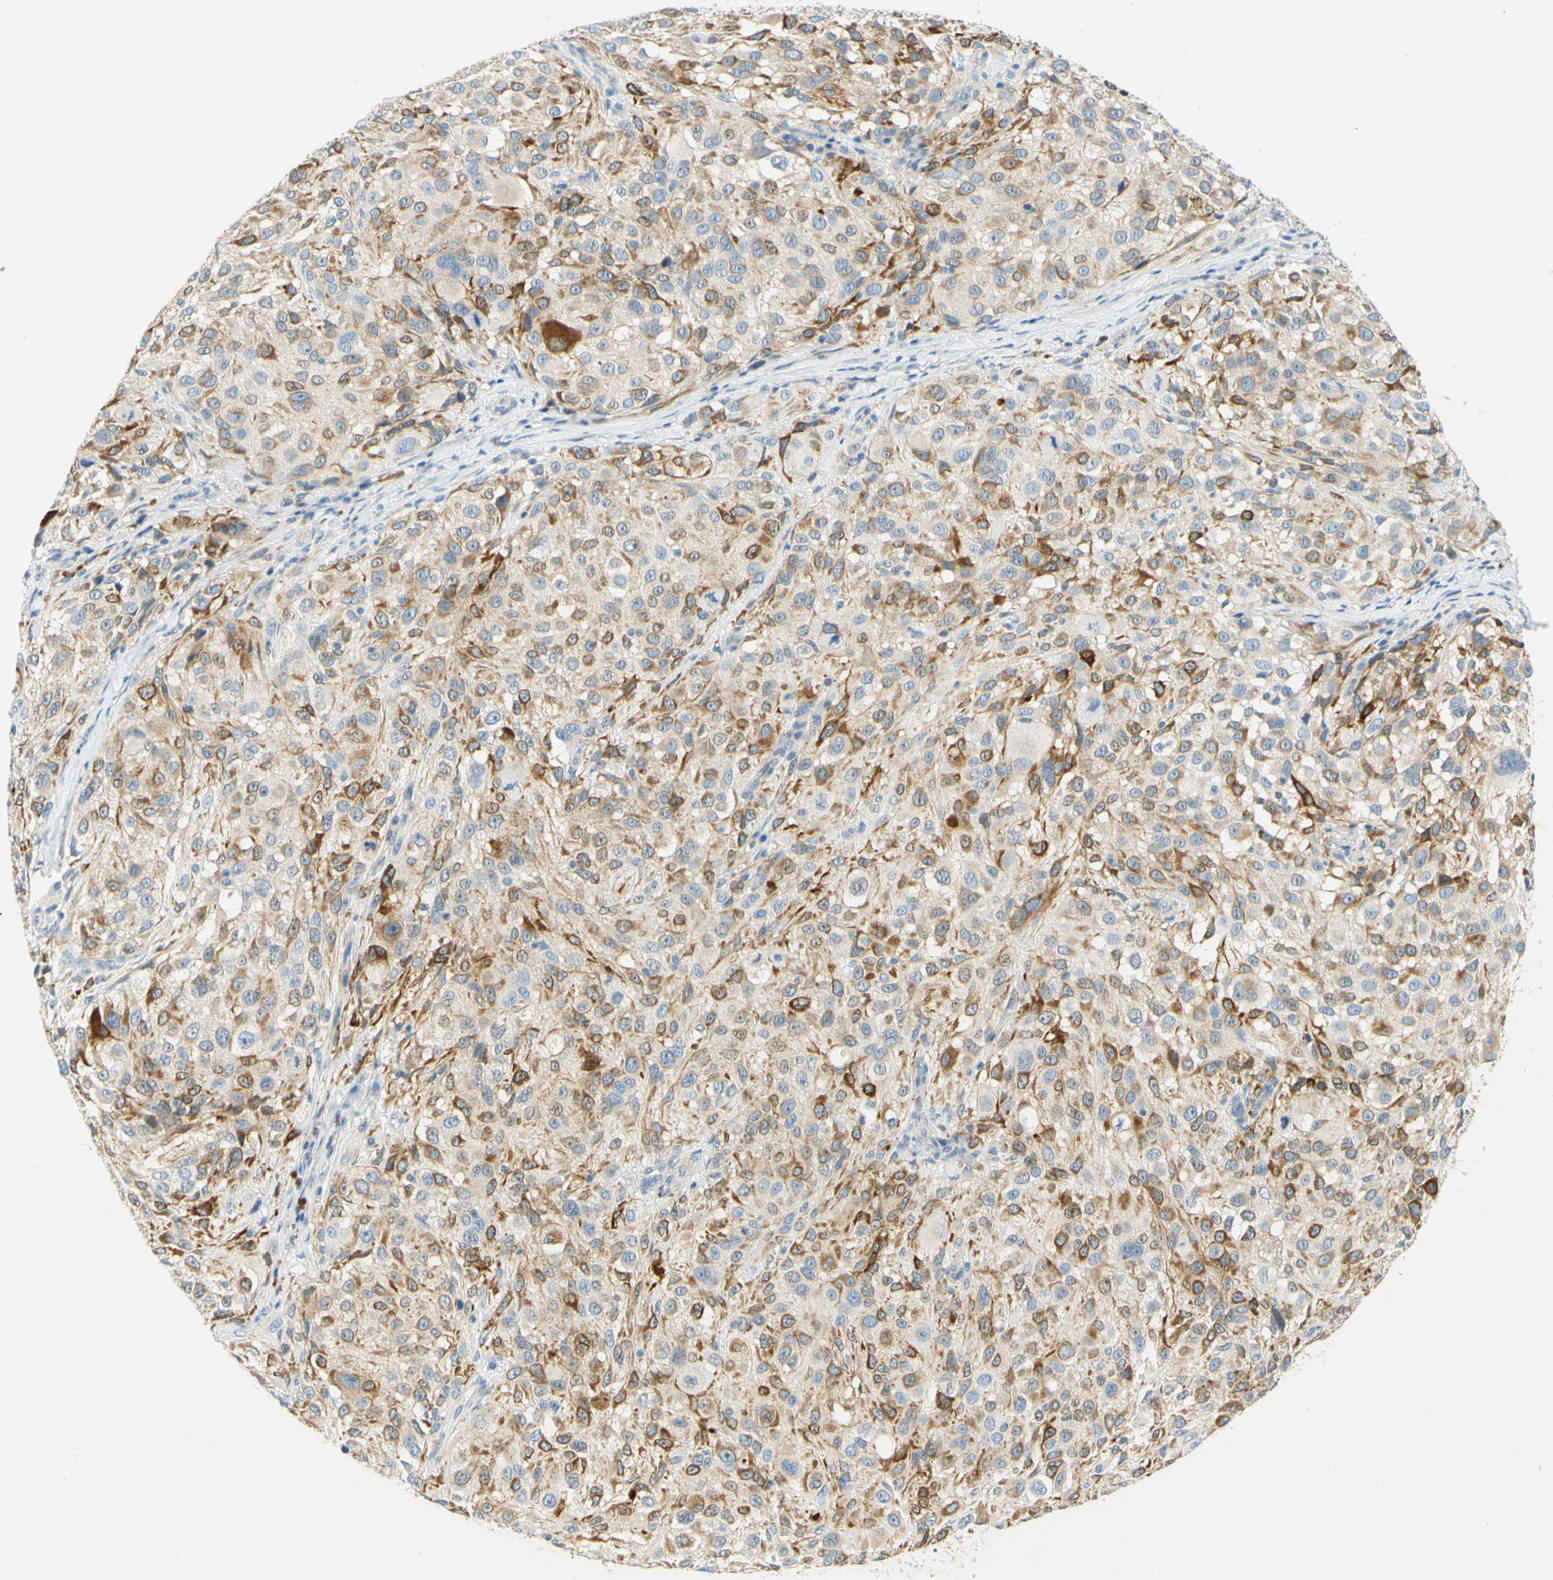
{"staining": {"intensity": "moderate", "quantity": ">75%", "location": "cytoplasmic/membranous"}, "tissue": "melanoma", "cell_type": "Tumor cells", "image_type": "cancer", "snomed": [{"axis": "morphology", "description": "Necrosis, NOS"}, {"axis": "morphology", "description": "Malignant melanoma, NOS"}, {"axis": "topography", "description": "Skin"}], "caption": "This photomicrograph displays immunohistochemistry staining of melanoma, with medium moderate cytoplasmic/membranous positivity in approximately >75% of tumor cells.", "gene": "ENTREP2", "patient": {"sex": "female", "age": 87}}